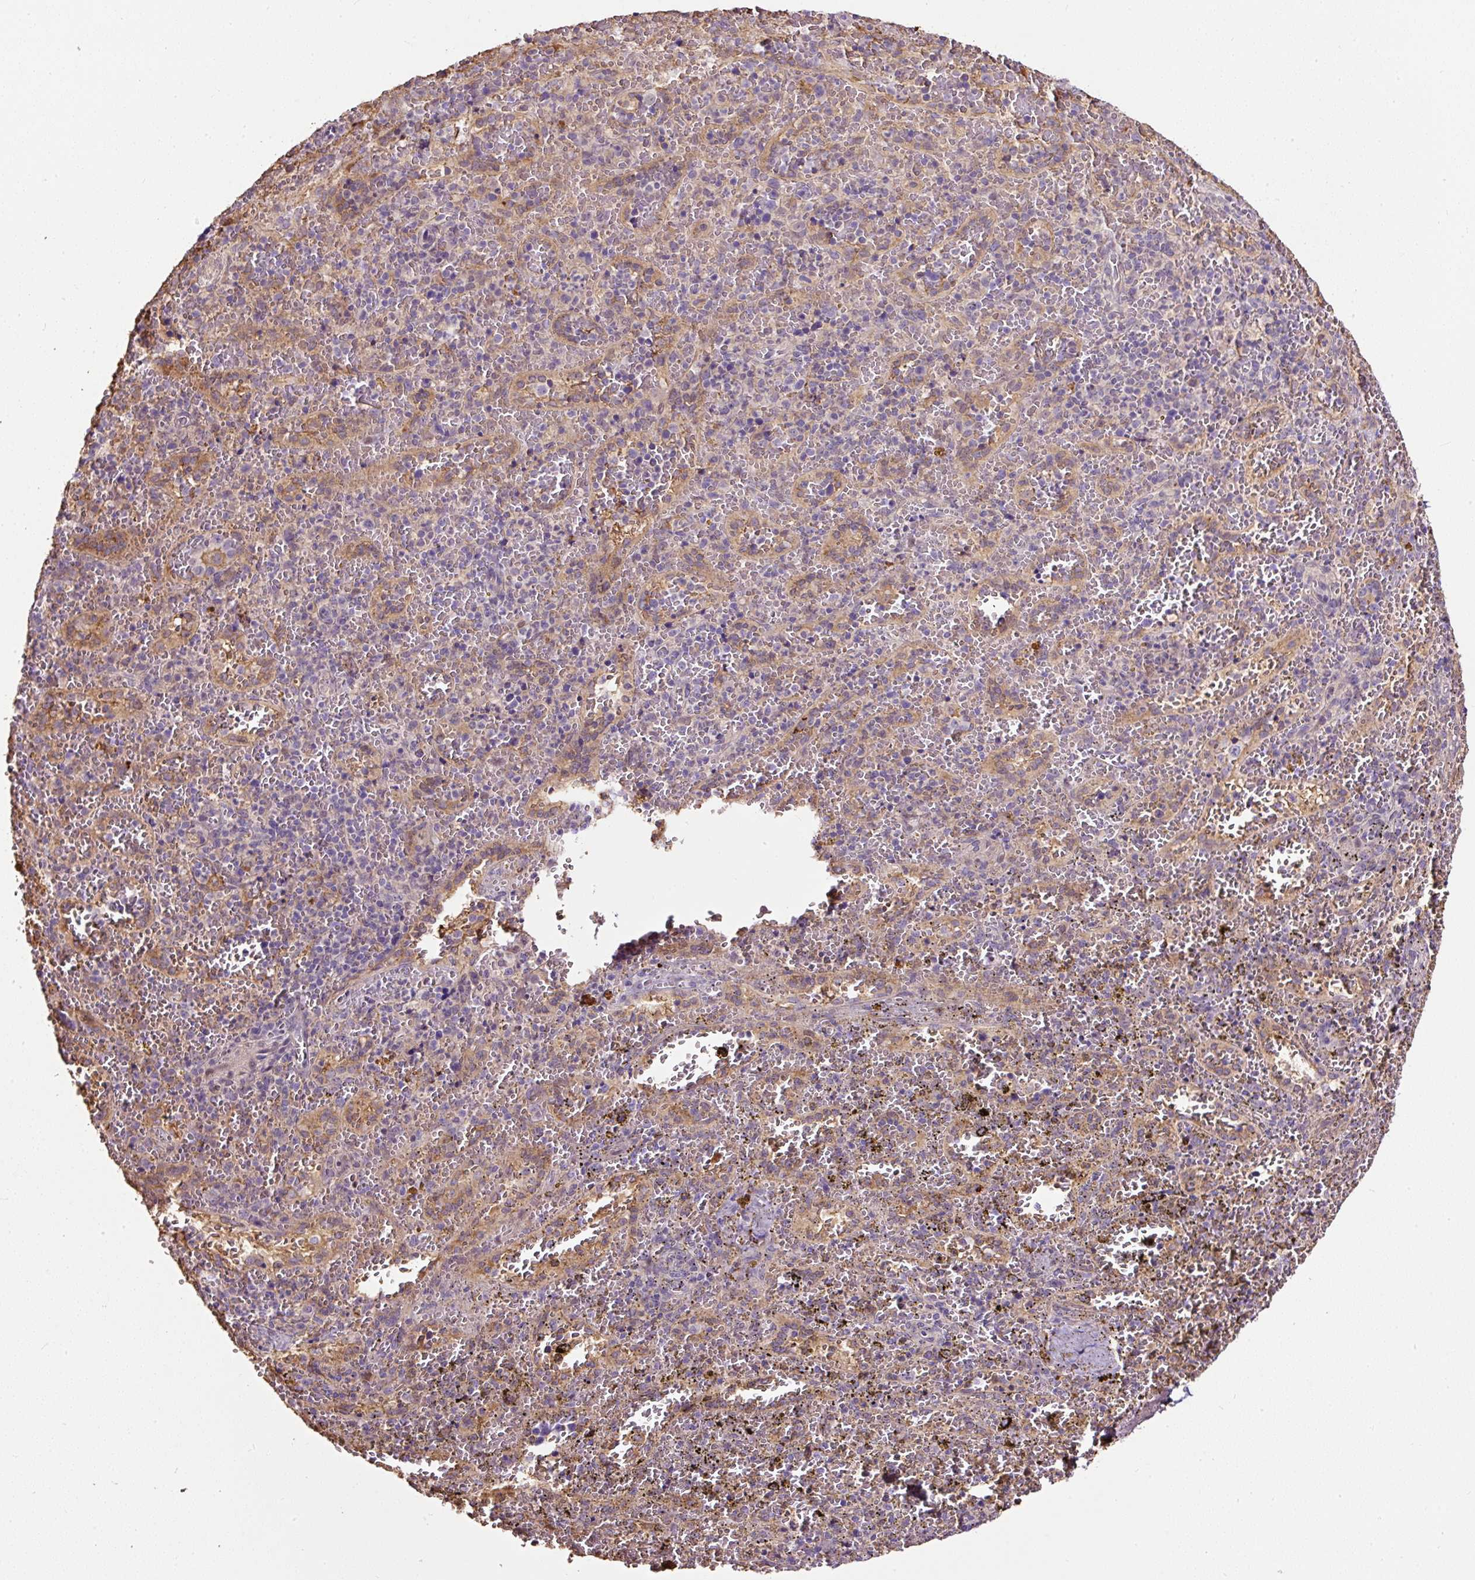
{"staining": {"intensity": "negative", "quantity": "none", "location": "none"}, "tissue": "spleen", "cell_type": "Cells in red pulp", "image_type": "normal", "snomed": [{"axis": "morphology", "description": "Normal tissue, NOS"}, {"axis": "topography", "description": "Spleen"}], "caption": "This photomicrograph is of benign spleen stained with immunohistochemistry (IHC) to label a protein in brown with the nuclei are counter-stained blue. There is no expression in cells in red pulp.", "gene": "LRRC24", "patient": {"sex": "female", "age": 50}}